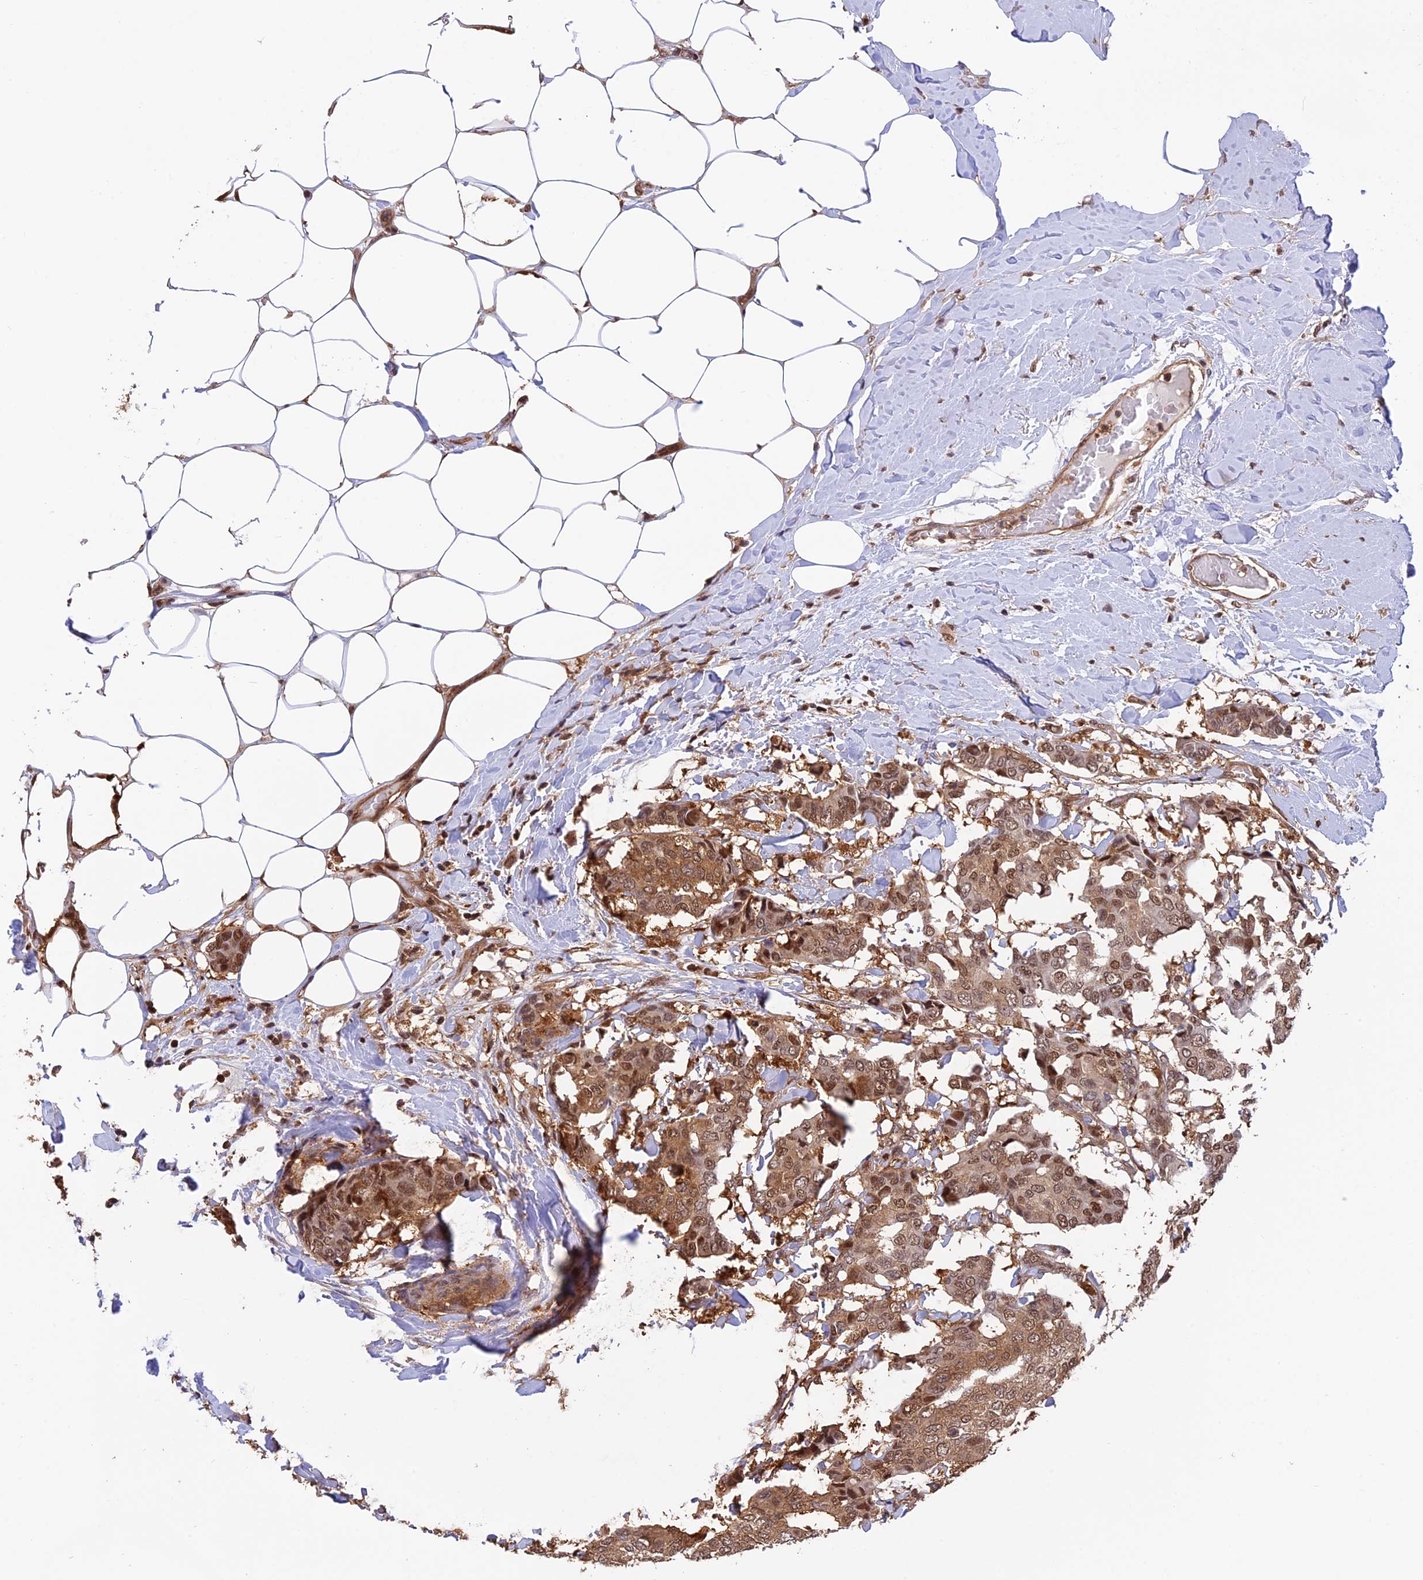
{"staining": {"intensity": "moderate", "quantity": ">75%", "location": "cytoplasmic/membranous,nuclear"}, "tissue": "breast cancer", "cell_type": "Tumor cells", "image_type": "cancer", "snomed": [{"axis": "morphology", "description": "Duct carcinoma"}, {"axis": "topography", "description": "Breast"}], "caption": "An immunohistochemistry micrograph of tumor tissue is shown. Protein staining in brown shows moderate cytoplasmic/membranous and nuclear positivity in infiltrating ductal carcinoma (breast) within tumor cells.", "gene": "PSMB3", "patient": {"sex": "female", "age": 75}}